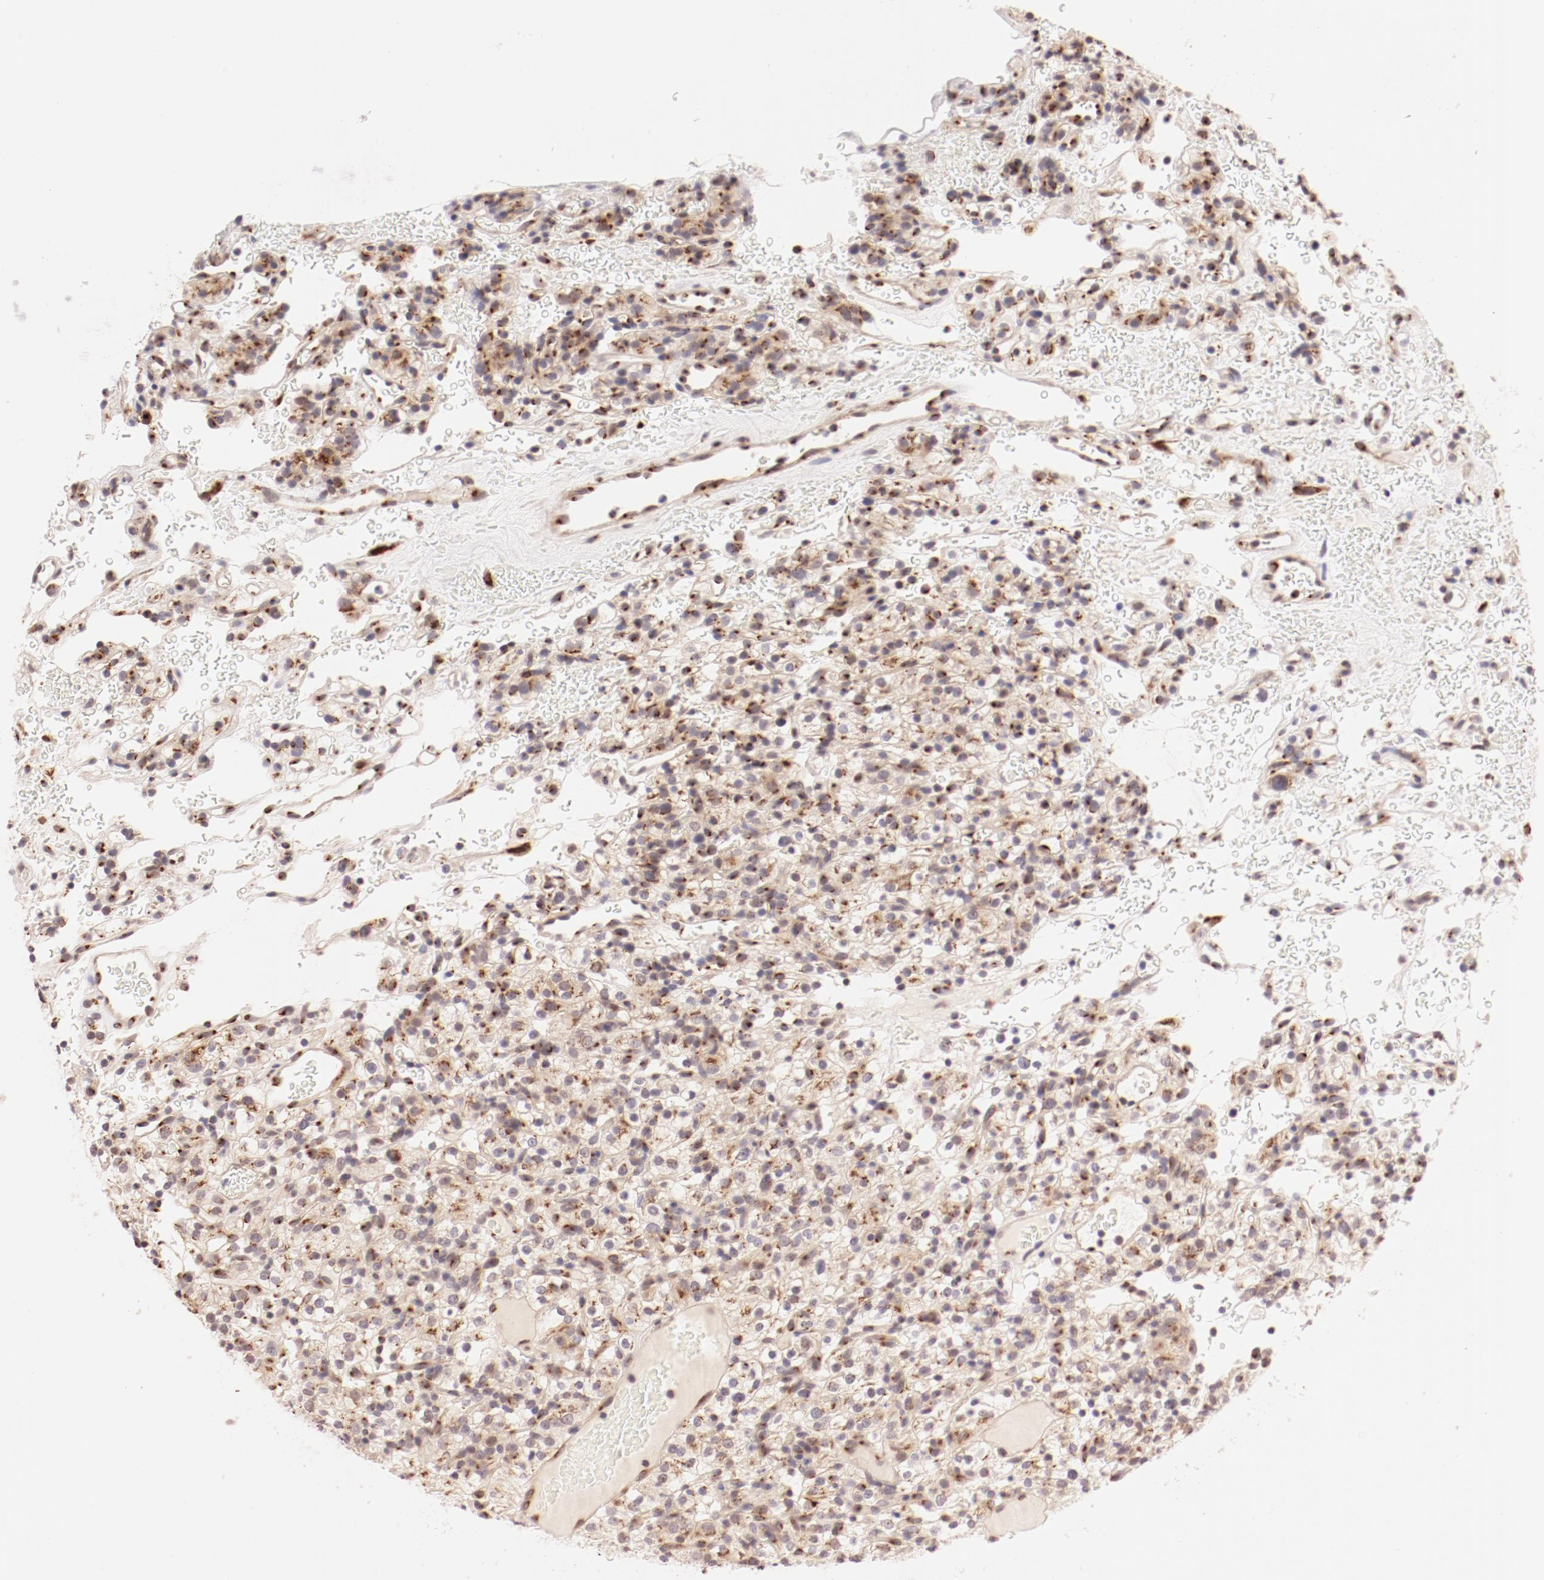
{"staining": {"intensity": "moderate", "quantity": ">75%", "location": "cytoplasmic/membranous"}, "tissue": "renal cancer", "cell_type": "Tumor cells", "image_type": "cancer", "snomed": [{"axis": "morphology", "description": "Normal tissue, NOS"}, {"axis": "morphology", "description": "Adenocarcinoma, NOS"}, {"axis": "topography", "description": "Kidney"}], "caption": "Protein staining exhibits moderate cytoplasmic/membranous expression in about >75% of tumor cells in adenocarcinoma (renal).", "gene": "RPL12", "patient": {"sex": "female", "age": 72}}